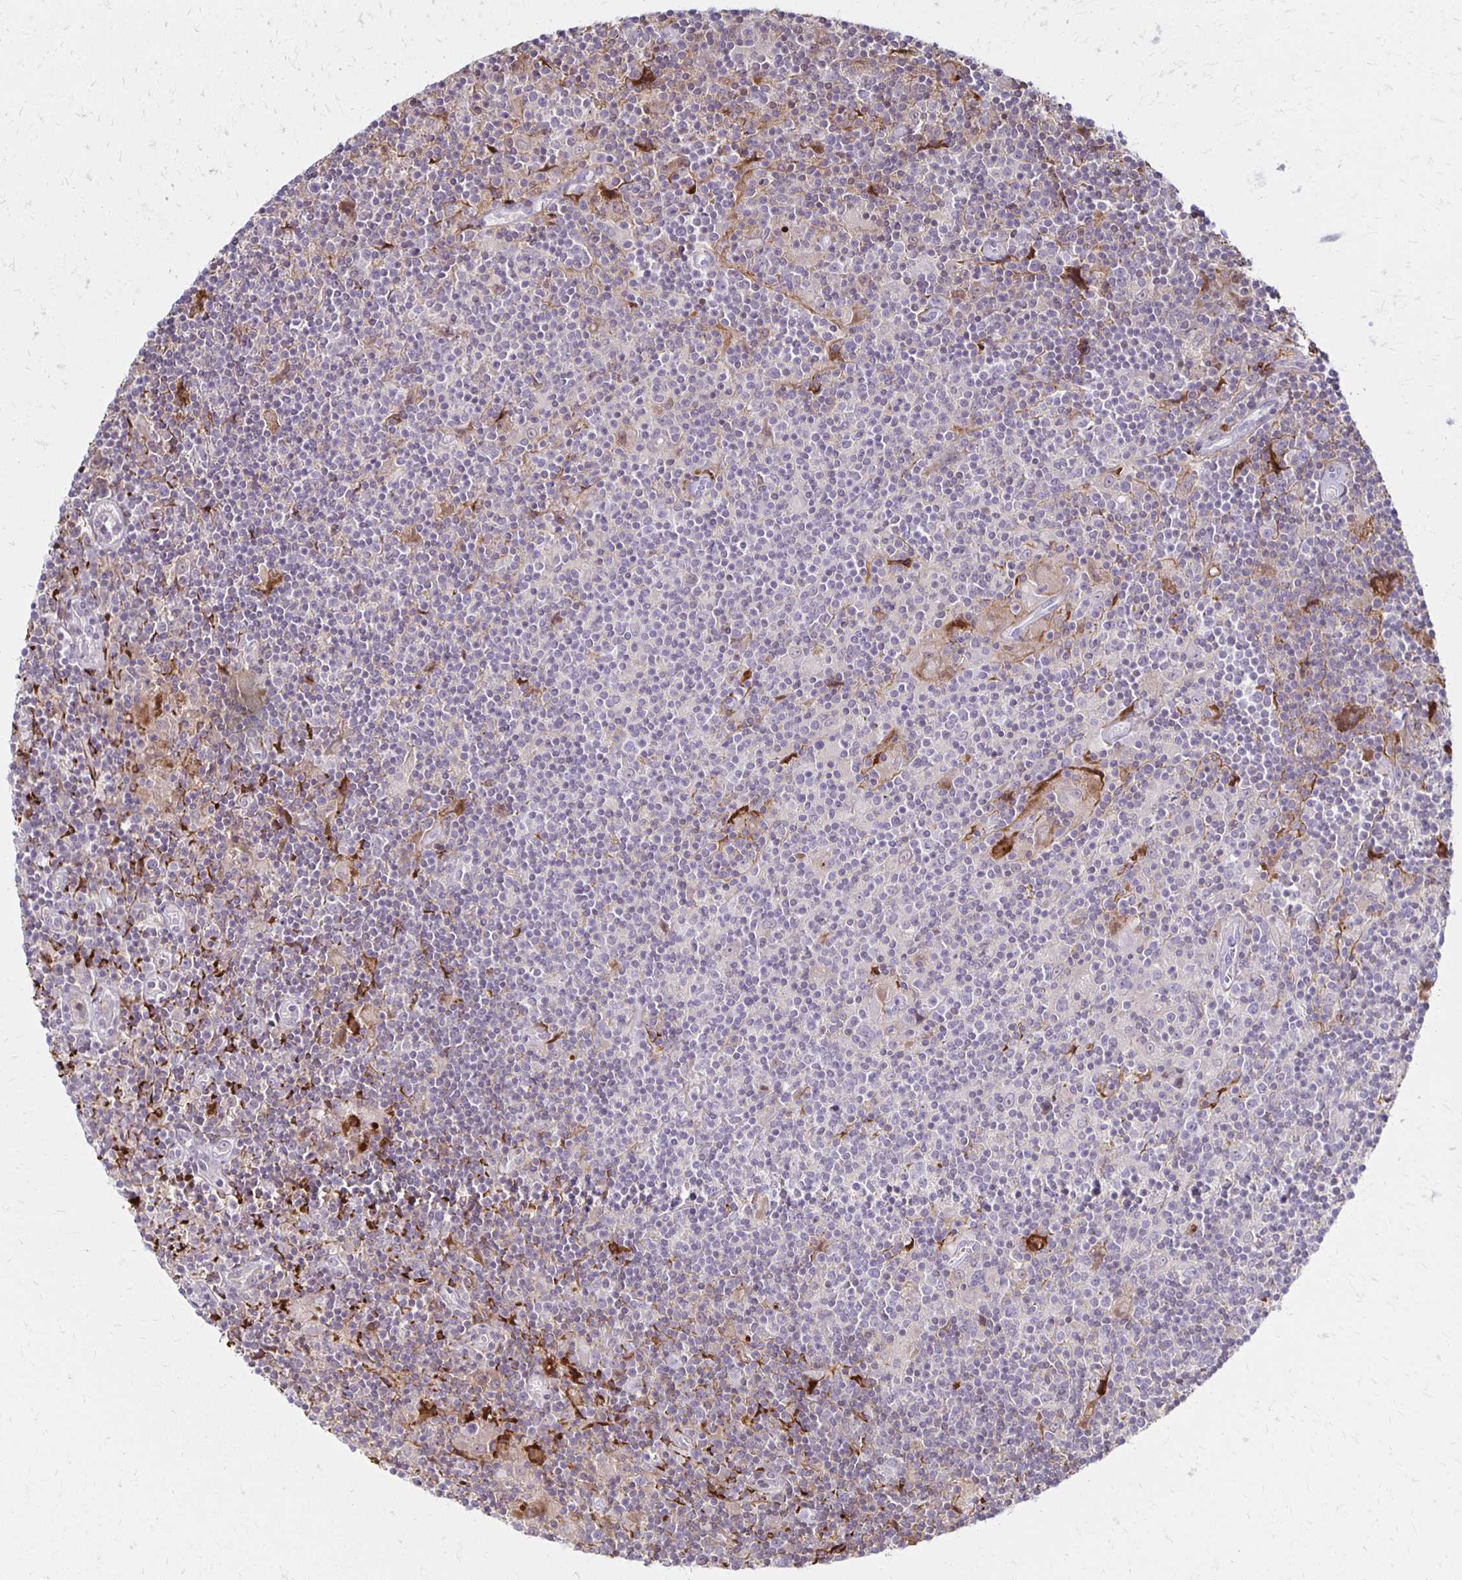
{"staining": {"intensity": "negative", "quantity": "none", "location": "none"}, "tissue": "lymphoma", "cell_type": "Tumor cells", "image_type": "cancer", "snomed": [{"axis": "morphology", "description": "Hodgkin's disease, NOS"}, {"axis": "topography", "description": "Lymph node"}], "caption": "IHC of human lymphoma shows no positivity in tumor cells.", "gene": "CCL21", "patient": {"sex": "male", "age": 40}}